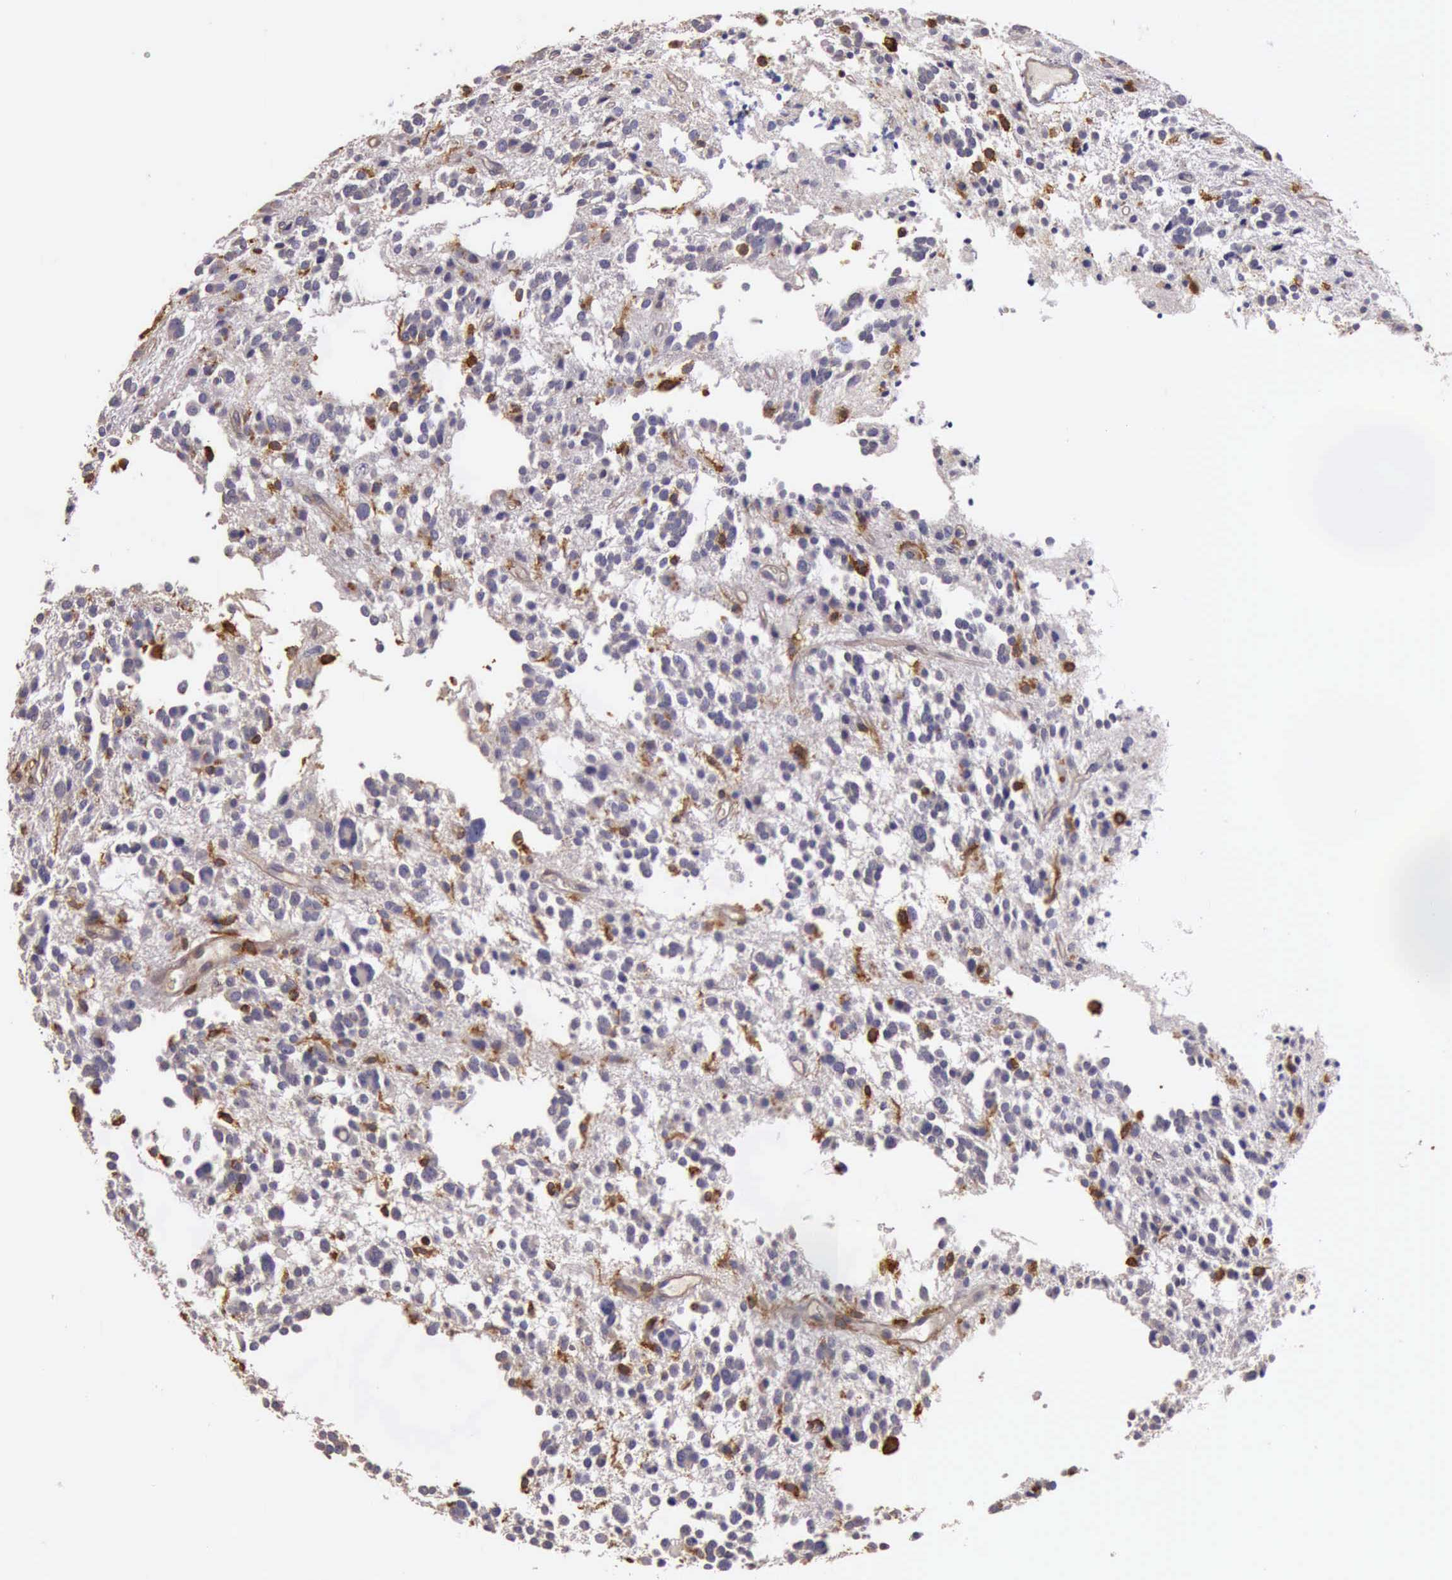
{"staining": {"intensity": "negative", "quantity": "none", "location": "none"}, "tissue": "glioma", "cell_type": "Tumor cells", "image_type": "cancer", "snomed": [{"axis": "morphology", "description": "Glioma, malignant, Low grade"}, {"axis": "topography", "description": "Brain"}], "caption": "A high-resolution micrograph shows immunohistochemistry (IHC) staining of malignant glioma (low-grade), which shows no significant staining in tumor cells.", "gene": "ARHGAP4", "patient": {"sex": "female", "age": 36}}